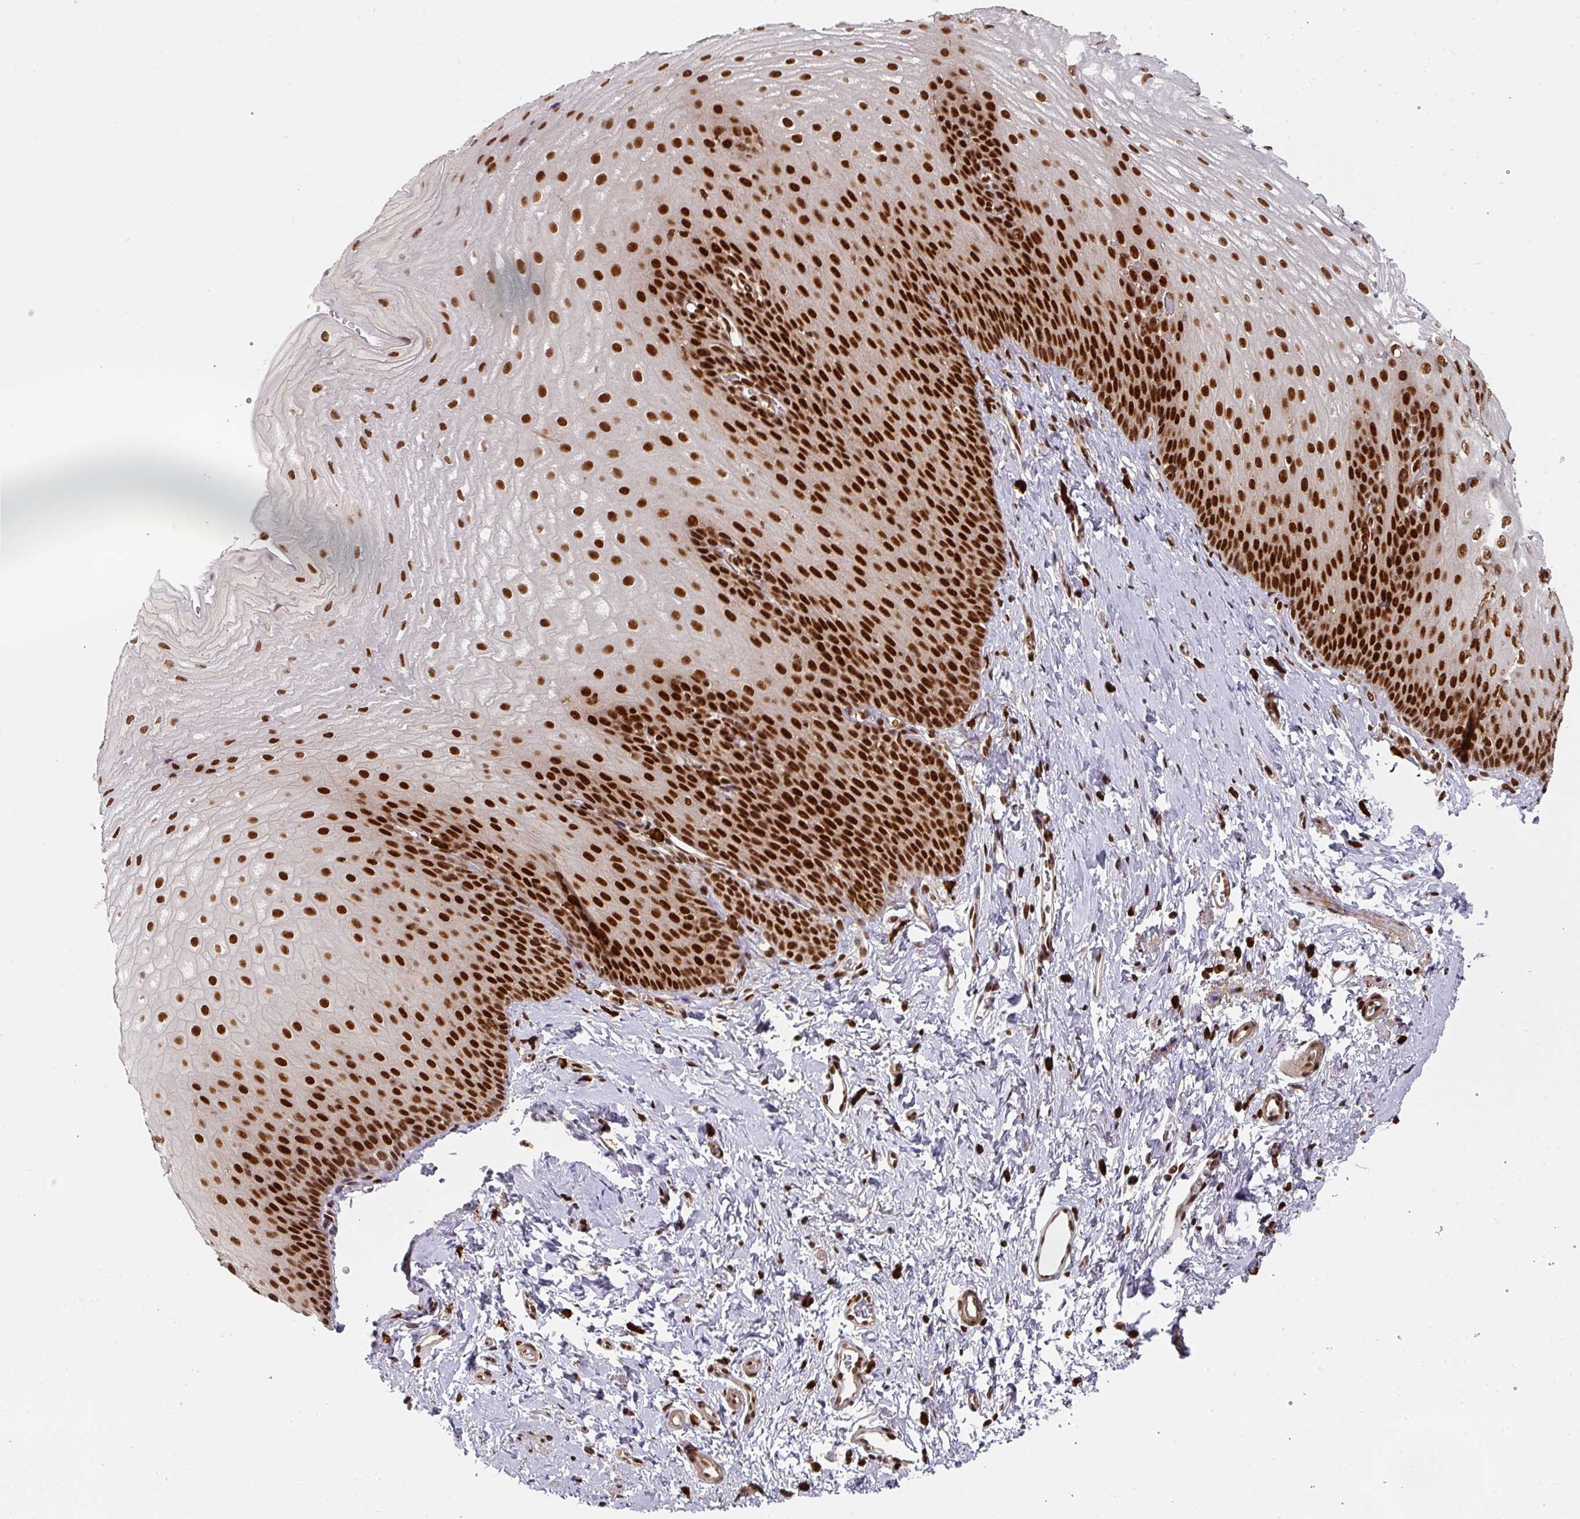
{"staining": {"intensity": "strong", "quantity": ">75%", "location": "nuclear"}, "tissue": "esophagus", "cell_type": "Squamous epithelial cells", "image_type": "normal", "snomed": [{"axis": "morphology", "description": "Normal tissue, NOS"}, {"axis": "topography", "description": "Esophagus"}], "caption": "The micrograph exhibits immunohistochemical staining of unremarkable esophagus. There is strong nuclear staining is identified in about >75% of squamous epithelial cells.", "gene": "DIDO1", "patient": {"sex": "male", "age": 70}}